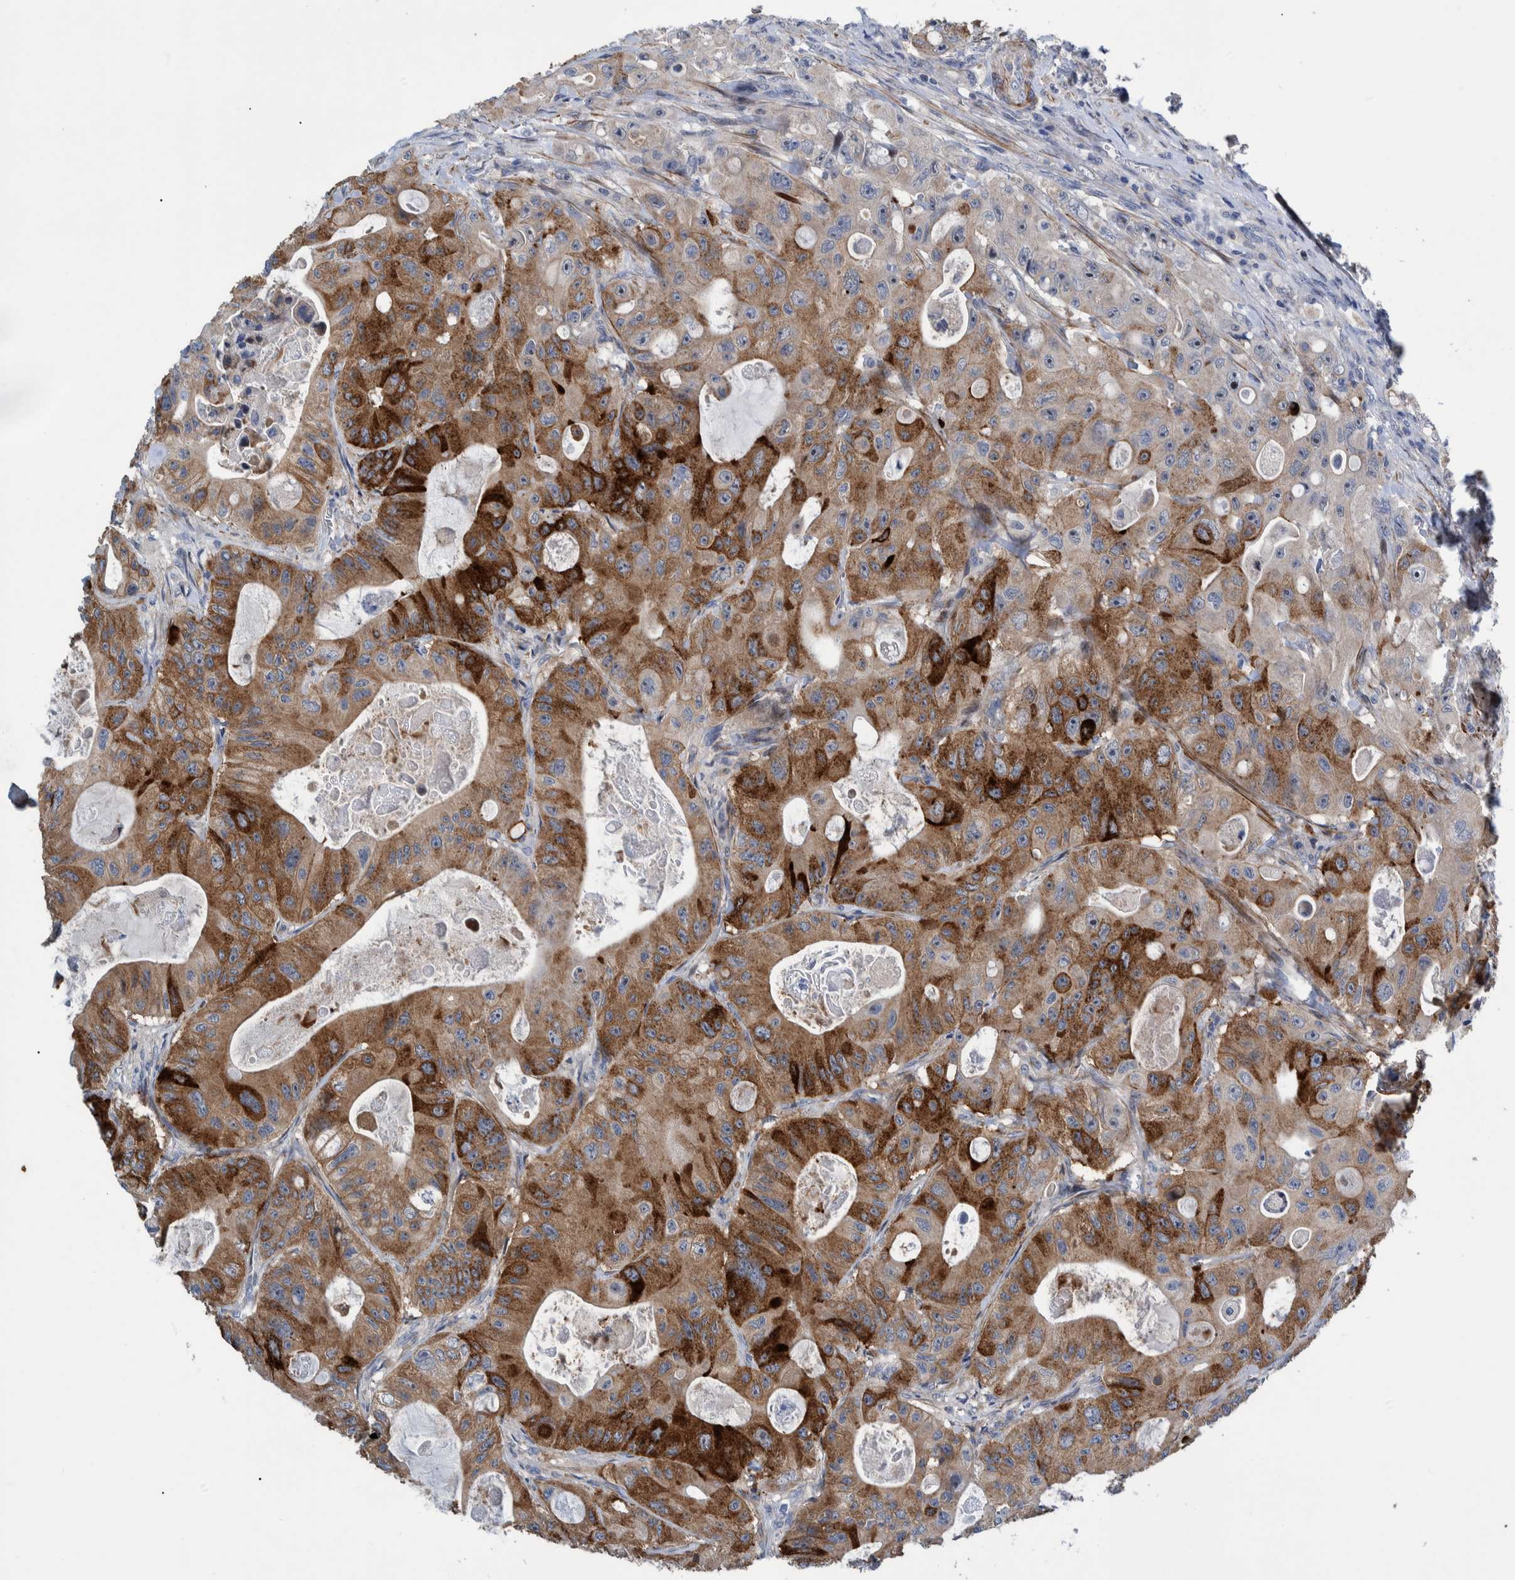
{"staining": {"intensity": "strong", "quantity": "25%-75%", "location": "cytoplasmic/membranous"}, "tissue": "colorectal cancer", "cell_type": "Tumor cells", "image_type": "cancer", "snomed": [{"axis": "morphology", "description": "Adenocarcinoma, NOS"}, {"axis": "topography", "description": "Colon"}], "caption": "Immunohistochemistry staining of colorectal cancer, which shows high levels of strong cytoplasmic/membranous positivity in about 25%-75% of tumor cells indicating strong cytoplasmic/membranous protein staining. The staining was performed using DAB (3,3'-diaminobenzidine) (brown) for protein detection and nuclei were counterstained in hematoxylin (blue).", "gene": "MKS1", "patient": {"sex": "female", "age": 46}}